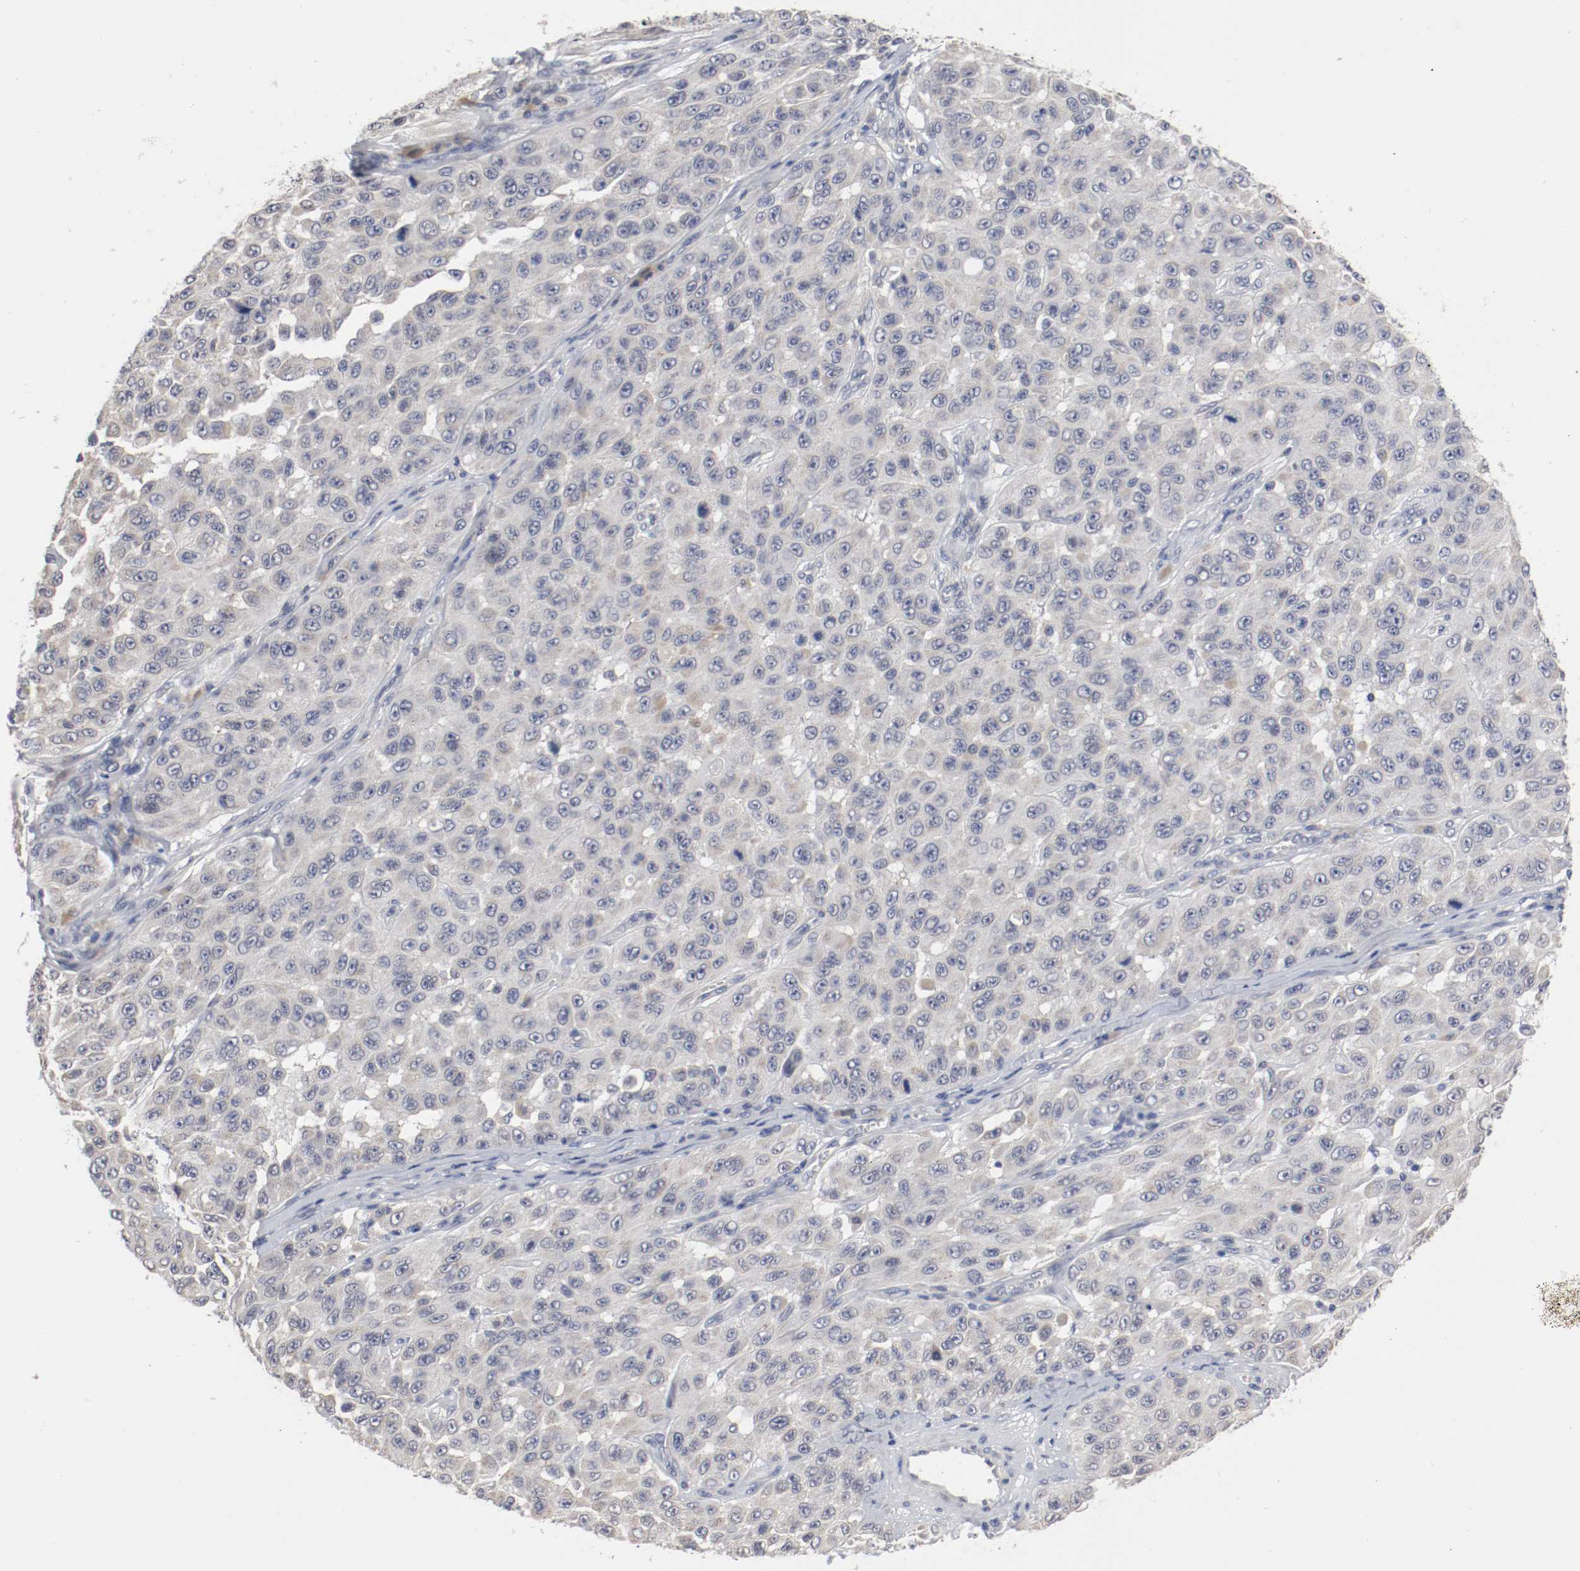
{"staining": {"intensity": "negative", "quantity": "none", "location": "none"}, "tissue": "melanoma", "cell_type": "Tumor cells", "image_type": "cancer", "snomed": [{"axis": "morphology", "description": "Malignant melanoma, NOS"}, {"axis": "topography", "description": "Skin"}], "caption": "High magnification brightfield microscopy of melanoma stained with DAB (3,3'-diaminobenzidine) (brown) and counterstained with hematoxylin (blue): tumor cells show no significant staining.", "gene": "CEBPE", "patient": {"sex": "male", "age": 30}}